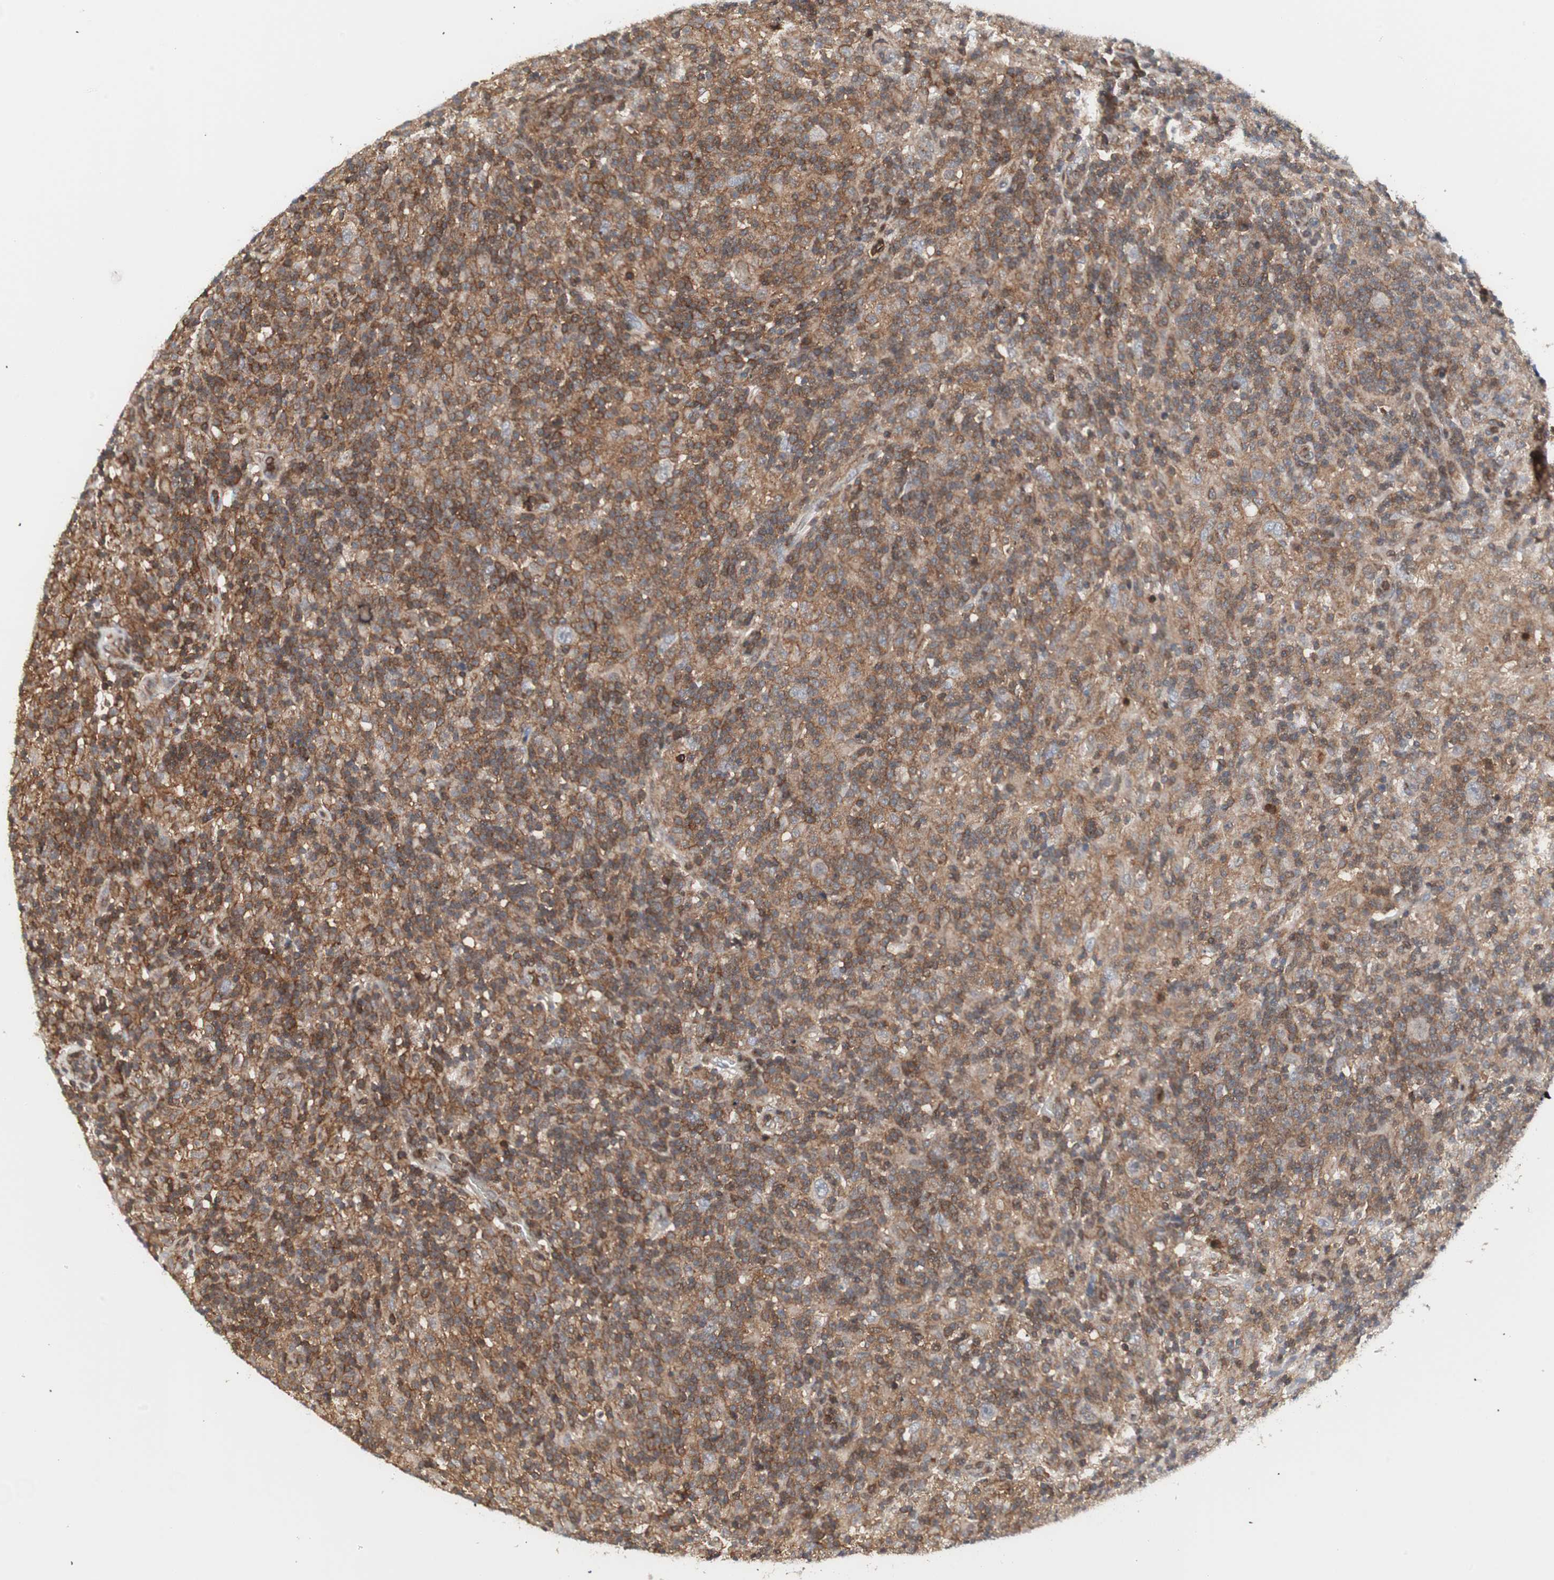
{"staining": {"intensity": "weak", "quantity": ">75%", "location": "cytoplasmic/membranous"}, "tissue": "lymphoma", "cell_type": "Tumor cells", "image_type": "cancer", "snomed": [{"axis": "morphology", "description": "Hodgkin's disease, NOS"}, {"axis": "topography", "description": "Lymph node"}], "caption": "Weak cytoplasmic/membranous expression is identified in about >75% of tumor cells in lymphoma.", "gene": "PPP1CA", "patient": {"sex": "male", "age": 70}}